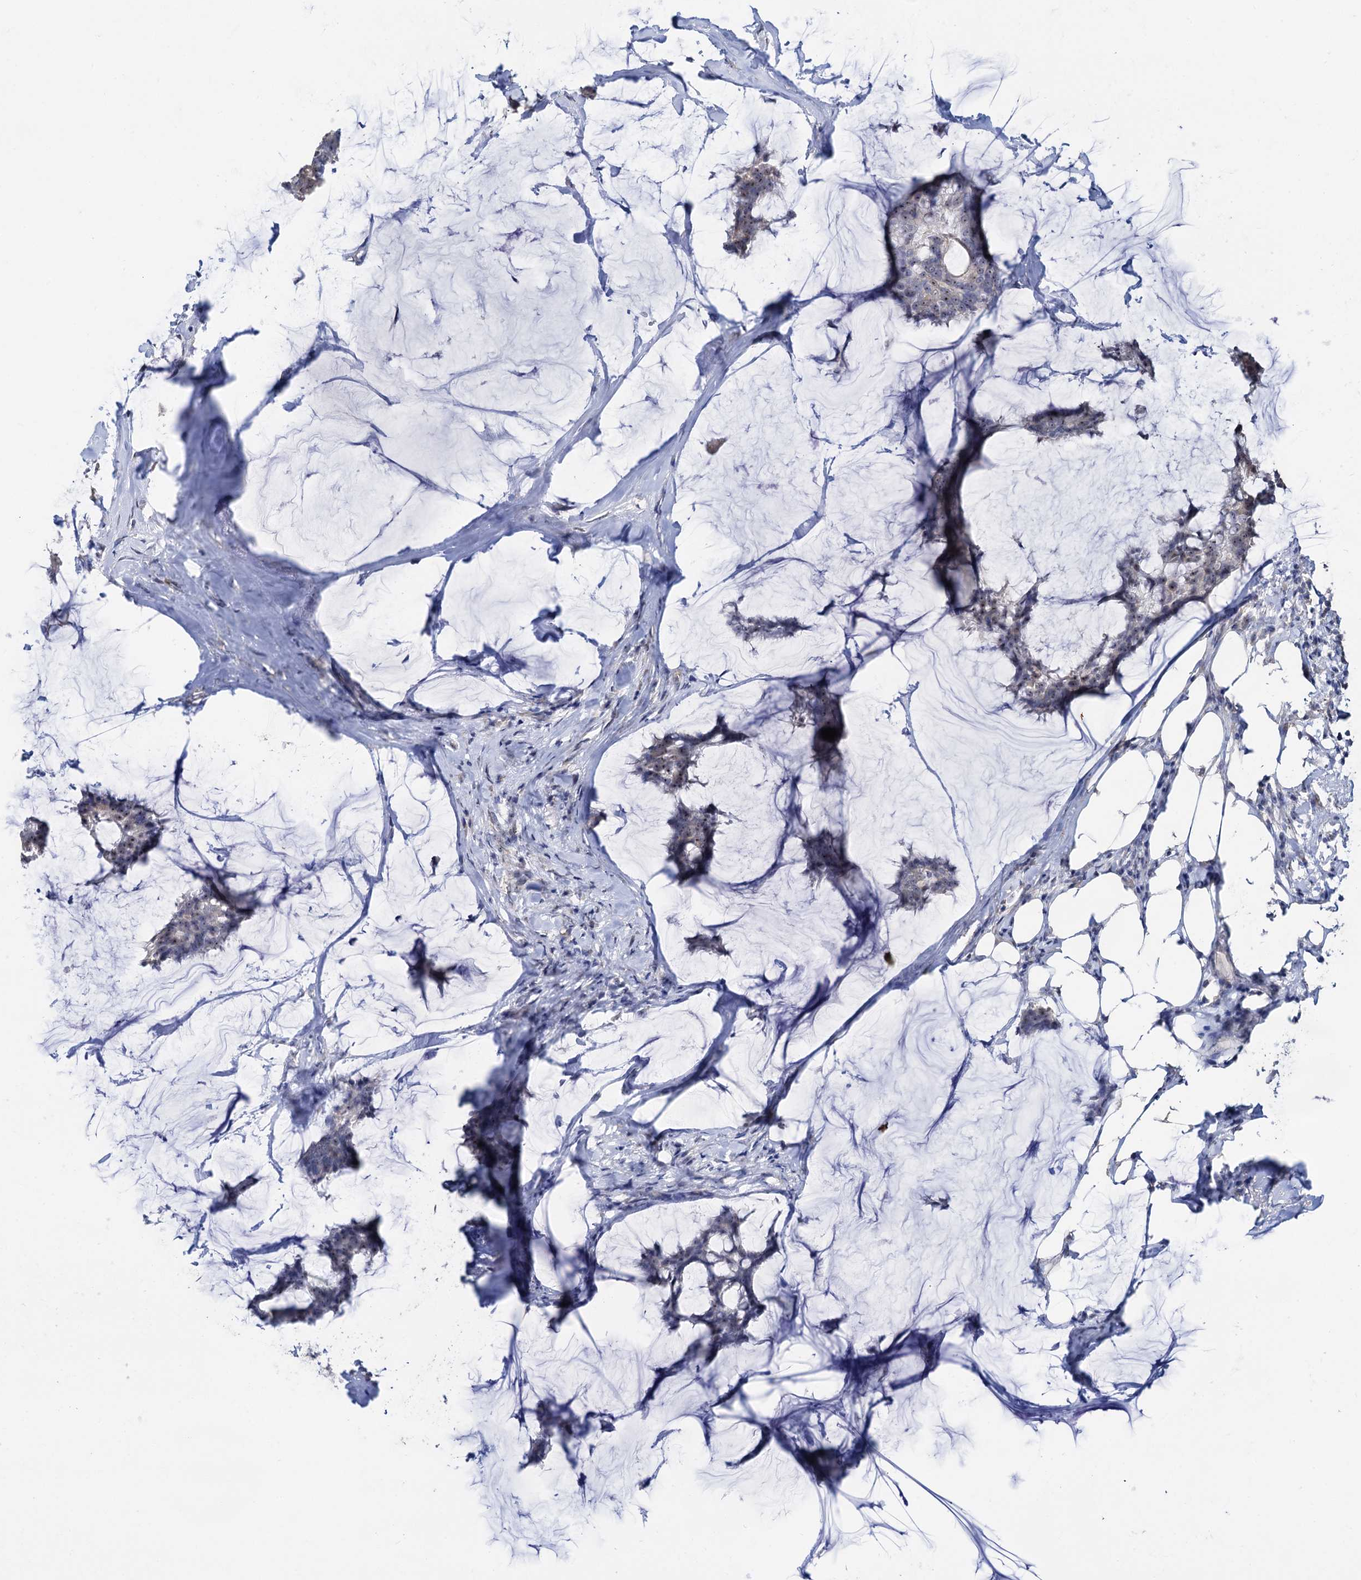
{"staining": {"intensity": "negative", "quantity": "none", "location": "none"}, "tissue": "breast cancer", "cell_type": "Tumor cells", "image_type": "cancer", "snomed": [{"axis": "morphology", "description": "Duct carcinoma"}, {"axis": "topography", "description": "Breast"}], "caption": "Protein analysis of breast cancer reveals no significant expression in tumor cells. Nuclei are stained in blue.", "gene": "C2CD3", "patient": {"sex": "female", "age": 93}}